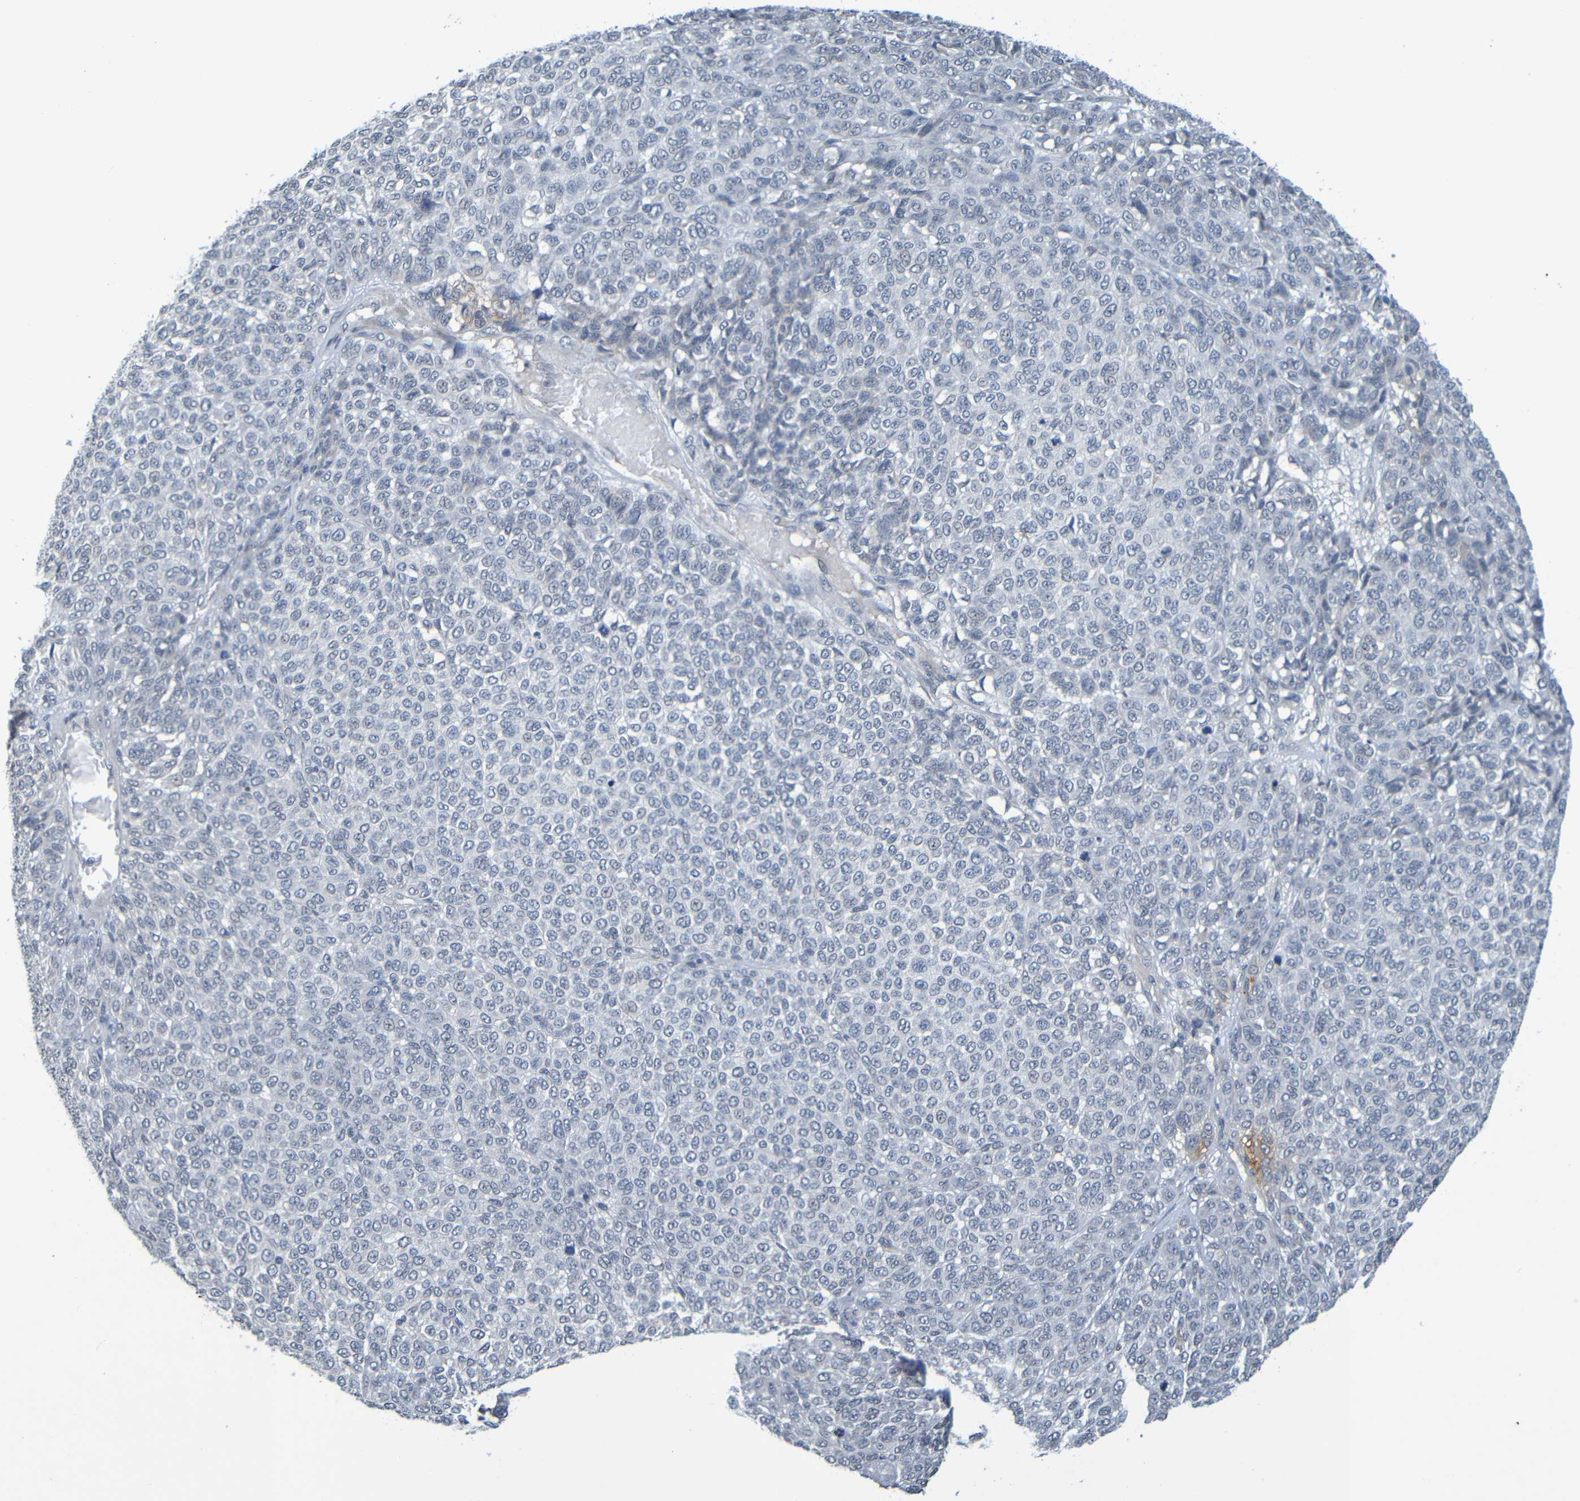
{"staining": {"intensity": "negative", "quantity": "none", "location": "none"}, "tissue": "melanoma", "cell_type": "Tumor cells", "image_type": "cancer", "snomed": [{"axis": "morphology", "description": "Malignant melanoma, NOS"}, {"axis": "topography", "description": "Skin"}], "caption": "Human malignant melanoma stained for a protein using immunohistochemistry (IHC) demonstrates no expression in tumor cells.", "gene": "C3AR1", "patient": {"sex": "male", "age": 59}}